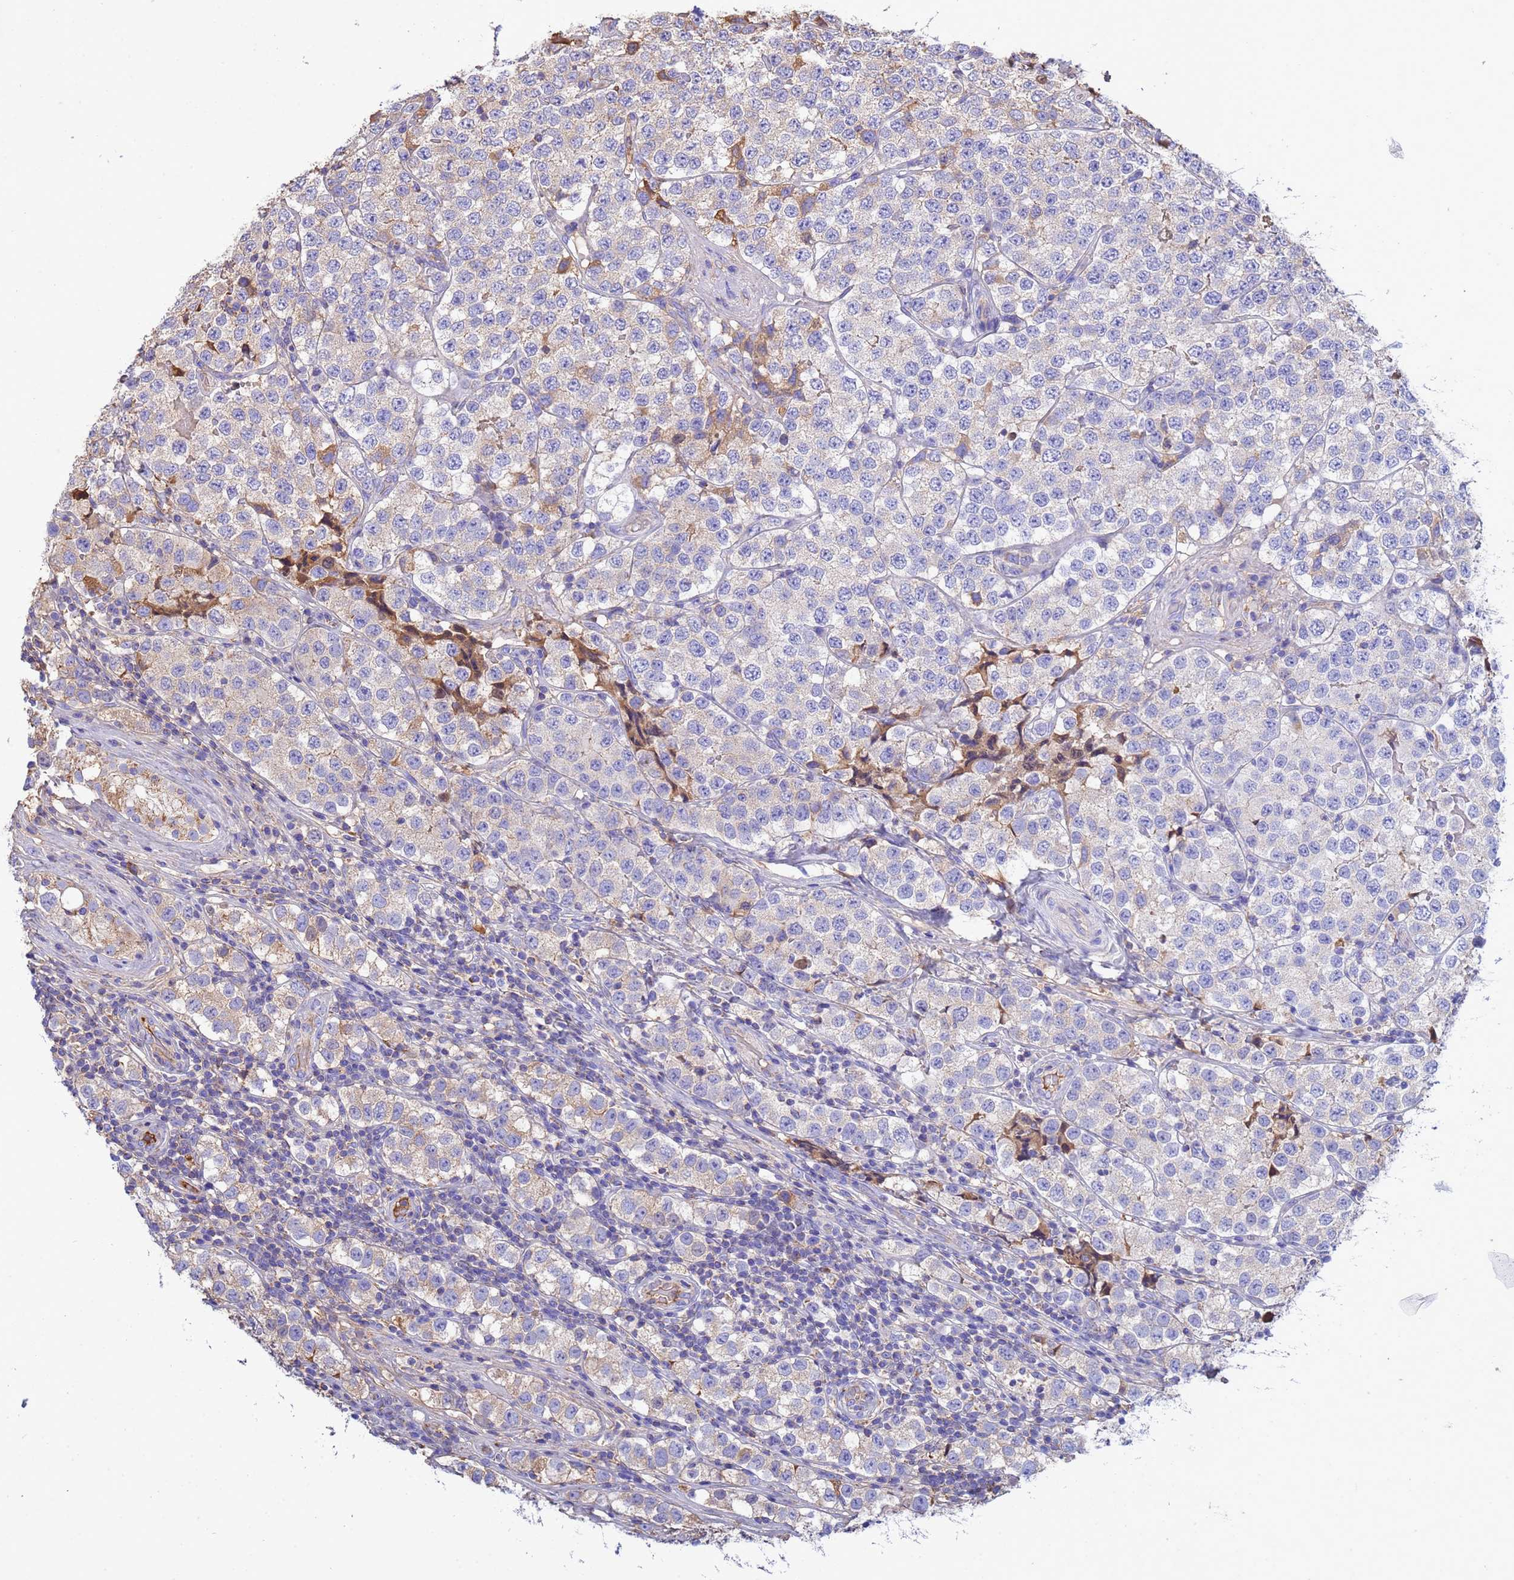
{"staining": {"intensity": "negative", "quantity": "none", "location": "none"}, "tissue": "testis cancer", "cell_type": "Tumor cells", "image_type": "cancer", "snomed": [{"axis": "morphology", "description": "Seminoma, NOS"}, {"axis": "topography", "description": "Testis"}], "caption": "High magnification brightfield microscopy of testis seminoma stained with DAB (3,3'-diaminobenzidine) (brown) and counterstained with hematoxylin (blue): tumor cells show no significant expression.", "gene": "GLUD1", "patient": {"sex": "male", "age": 34}}